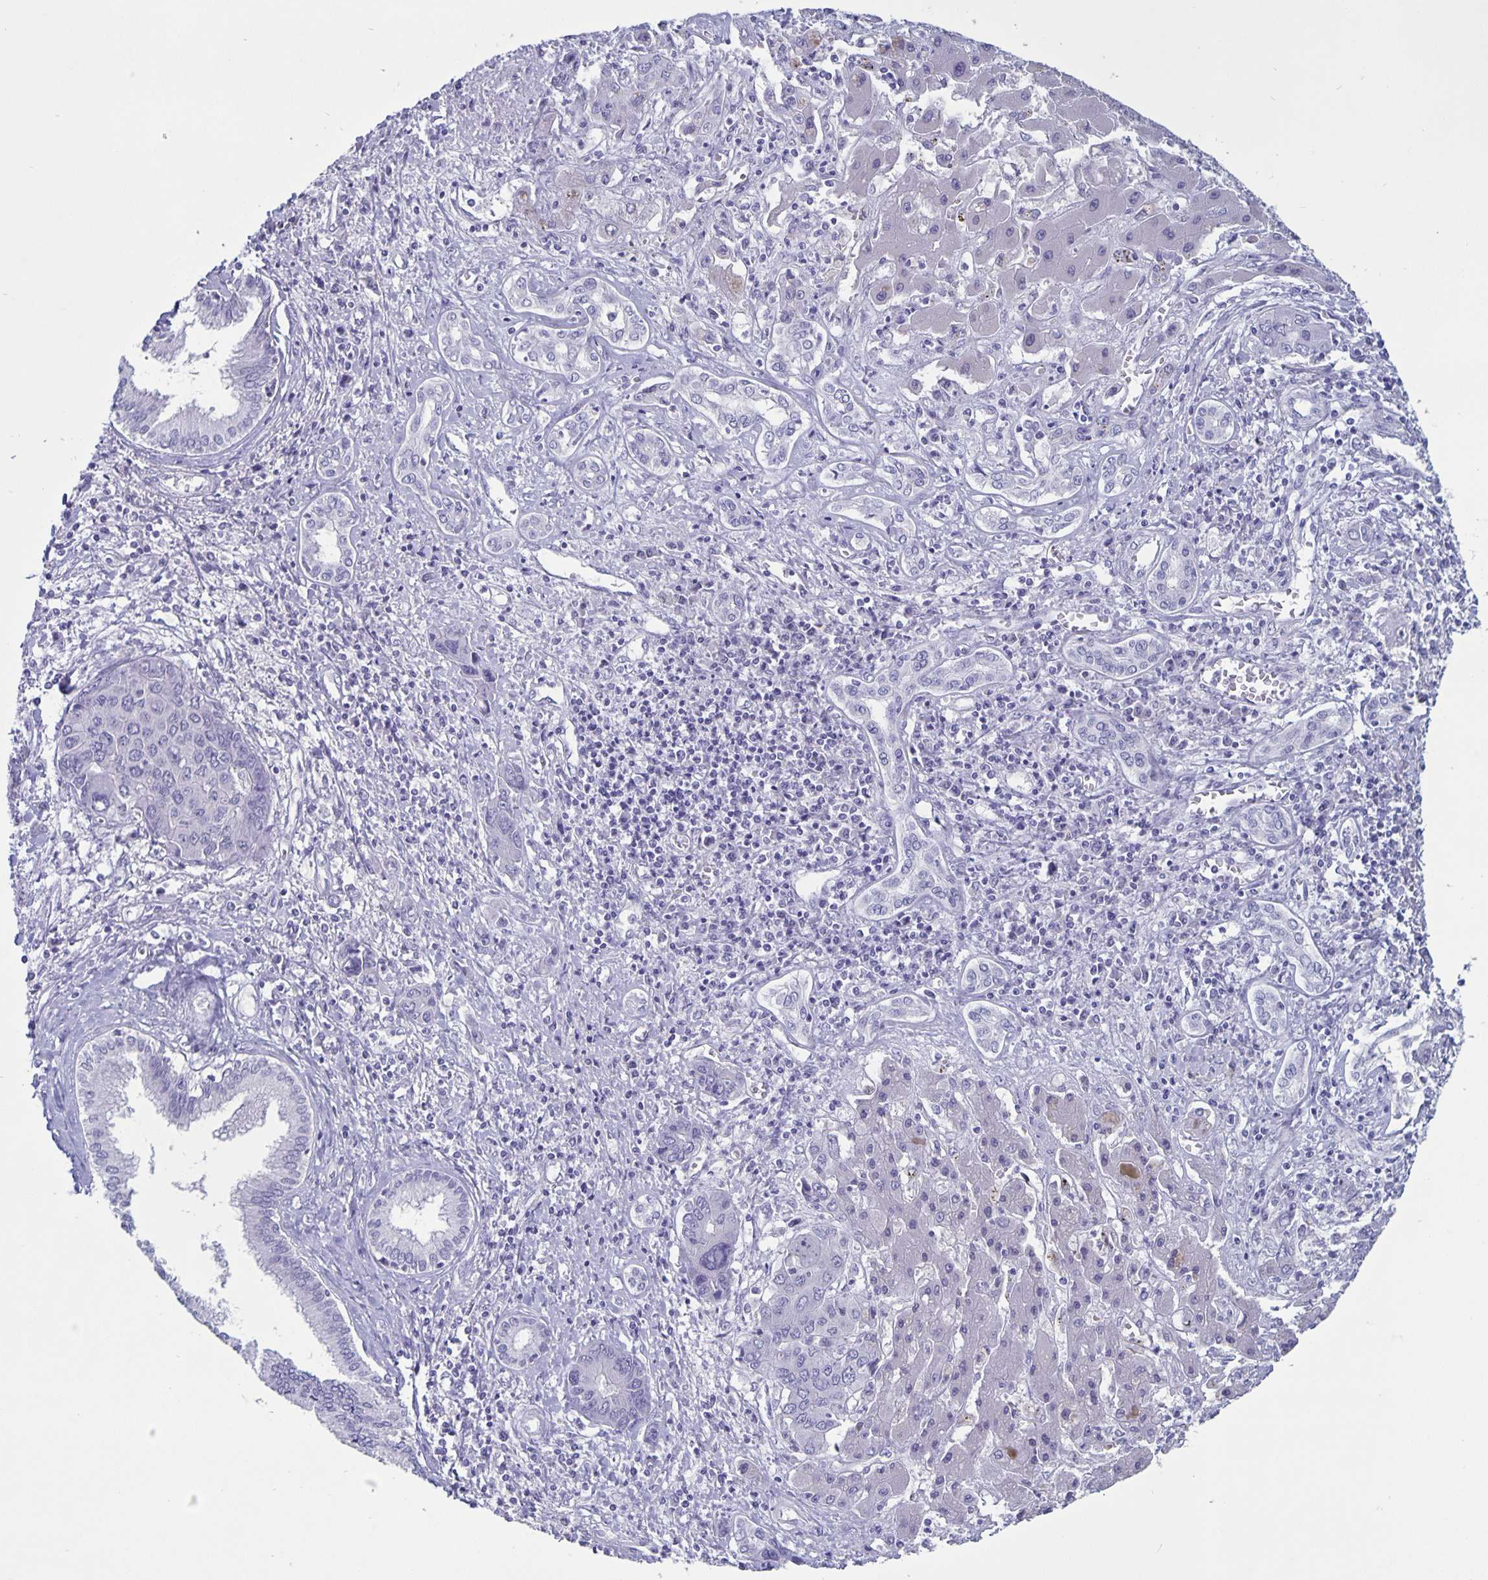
{"staining": {"intensity": "negative", "quantity": "none", "location": "none"}, "tissue": "liver cancer", "cell_type": "Tumor cells", "image_type": "cancer", "snomed": [{"axis": "morphology", "description": "Cholangiocarcinoma"}, {"axis": "topography", "description": "Liver"}], "caption": "Immunohistochemistry (IHC) of cholangiocarcinoma (liver) demonstrates no staining in tumor cells. (Stains: DAB (3,3'-diaminobenzidine) immunohistochemistry with hematoxylin counter stain, Microscopy: brightfield microscopy at high magnification).", "gene": "BPIFA3", "patient": {"sex": "male", "age": 67}}